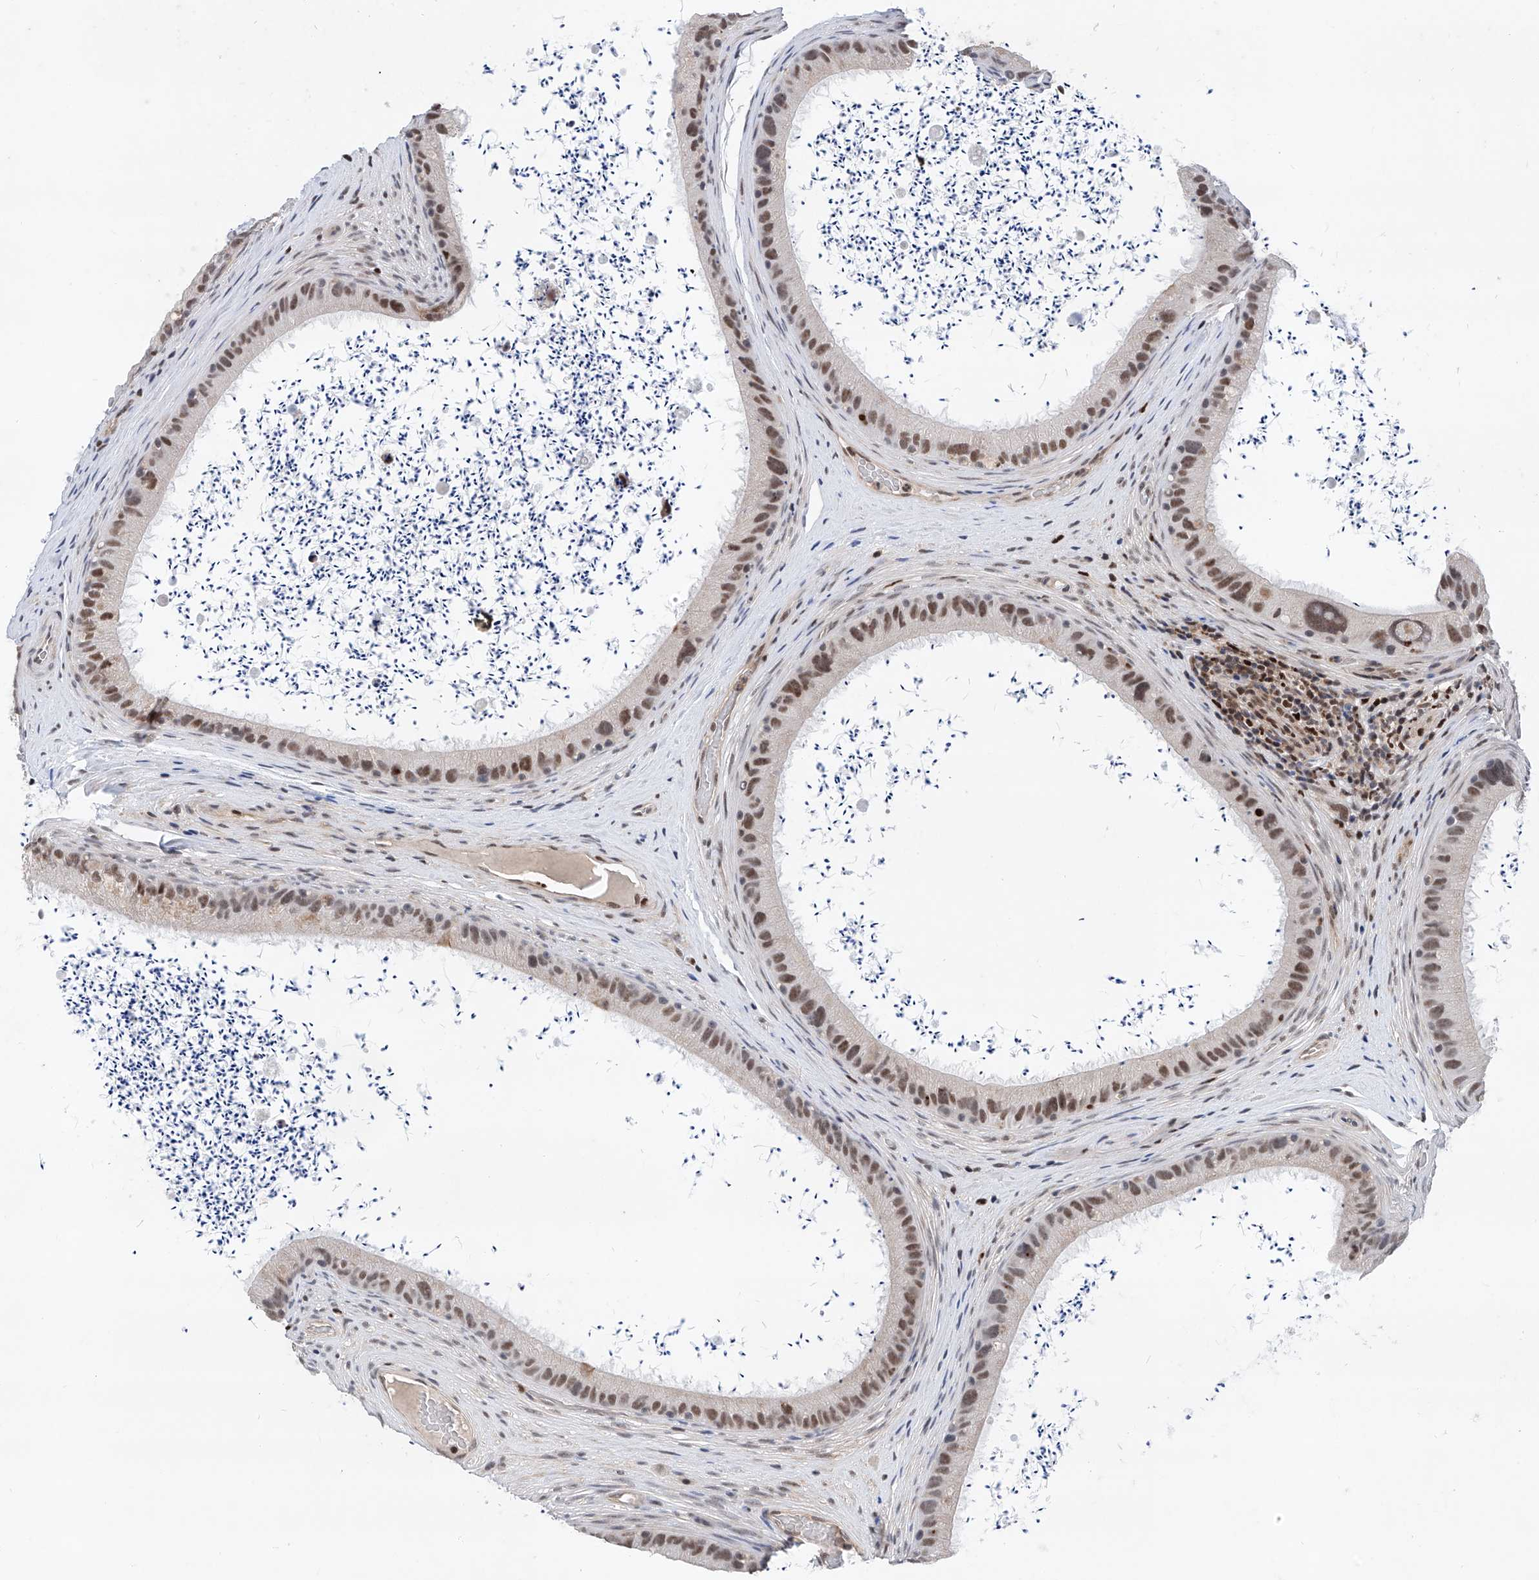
{"staining": {"intensity": "moderate", "quantity": ">75%", "location": "nuclear"}, "tissue": "epididymis", "cell_type": "Glandular cells", "image_type": "normal", "snomed": [{"axis": "morphology", "description": "Normal tissue, NOS"}, {"axis": "topography", "description": "Epididymis, spermatic cord, NOS"}], "caption": "Immunohistochemical staining of unremarkable human epididymis demonstrates medium levels of moderate nuclear expression in about >75% of glandular cells.", "gene": "SNRNP200", "patient": {"sex": "male", "age": 50}}